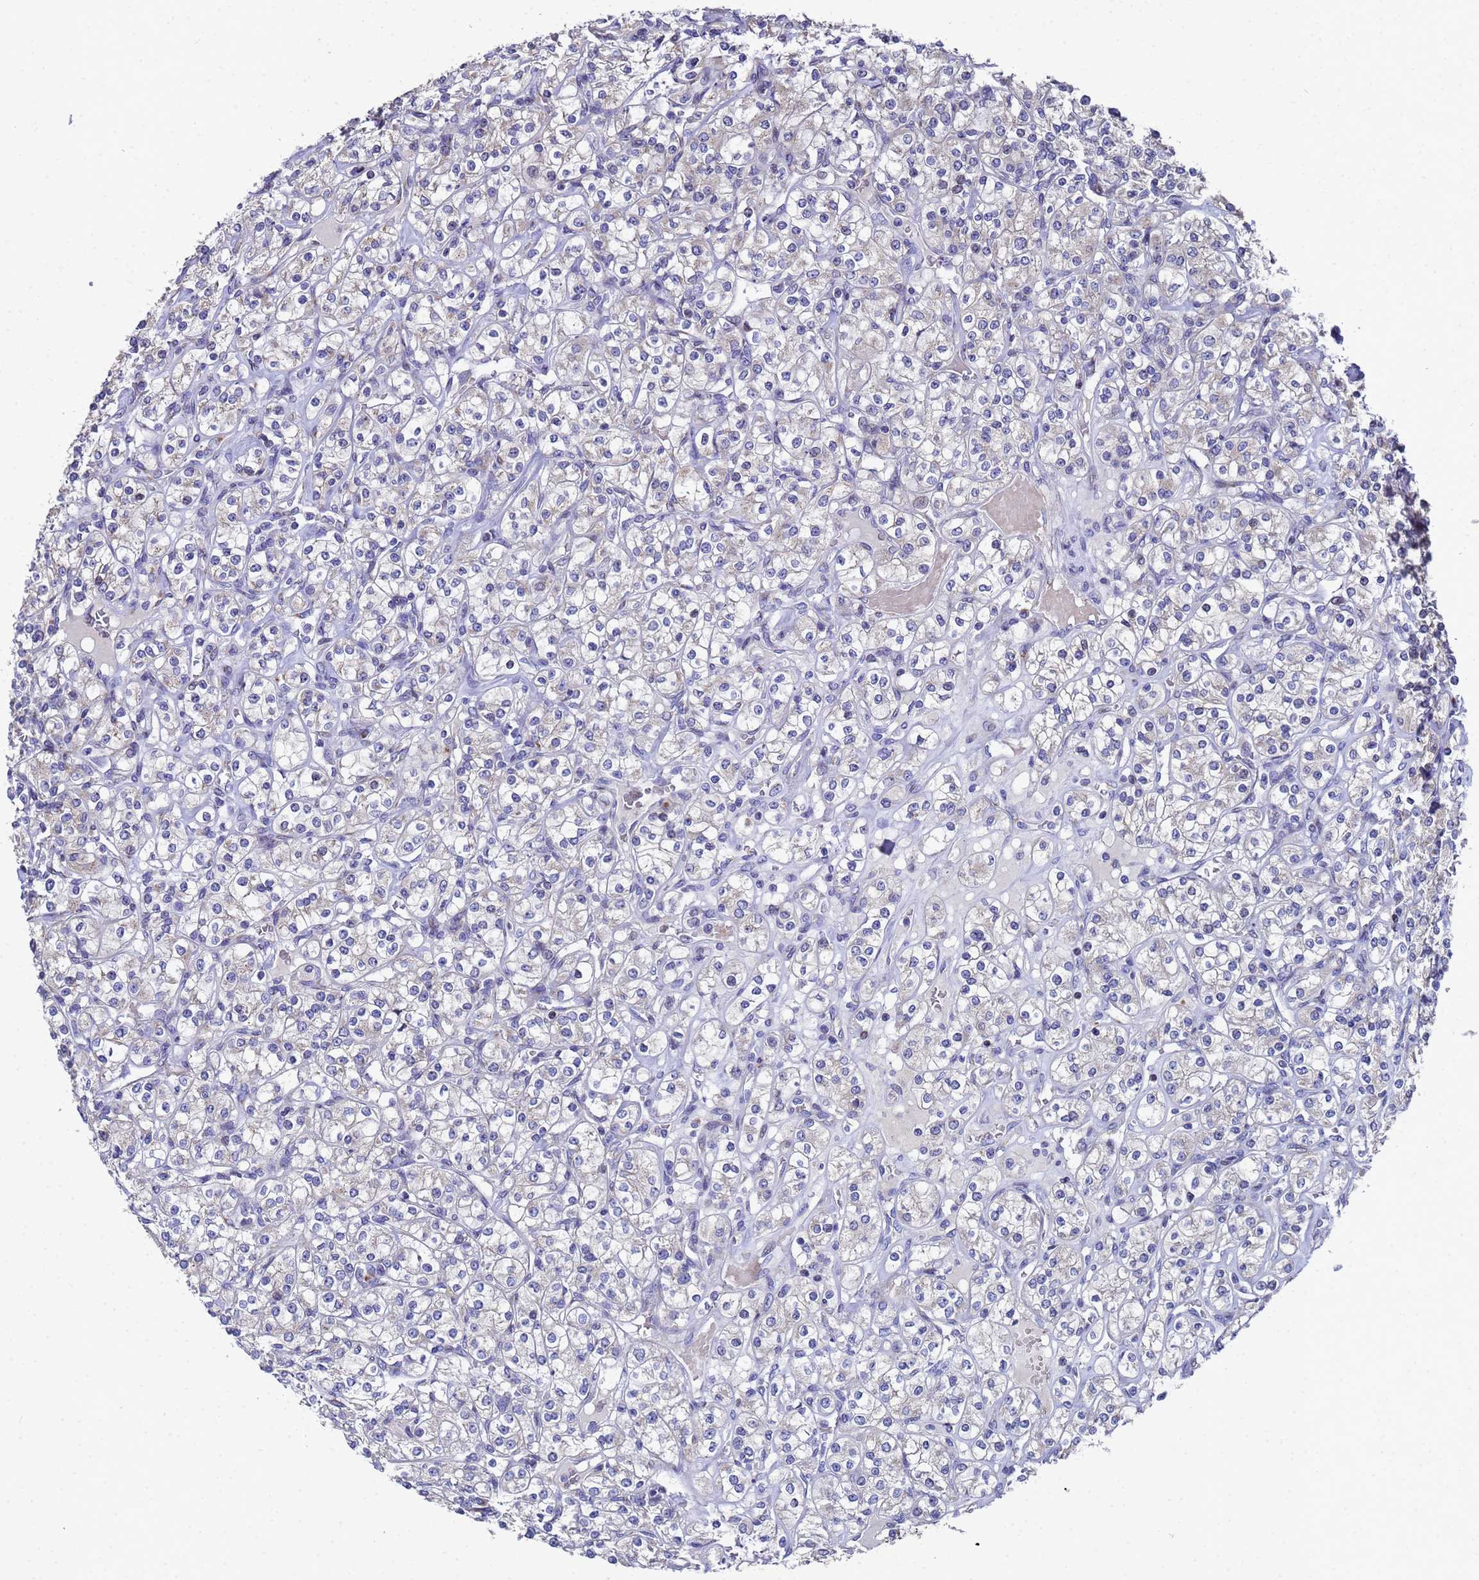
{"staining": {"intensity": "weak", "quantity": "<25%", "location": "cytoplasmic/membranous"}, "tissue": "renal cancer", "cell_type": "Tumor cells", "image_type": "cancer", "snomed": [{"axis": "morphology", "description": "Adenocarcinoma, NOS"}, {"axis": "topography", "description": "Kidney"}], "caption": "An image of human adenocarcinoma (renal) is negative for staining in tumor cells.", "gene": "NSUN6", "patient": {"sex": "male", "age": 77}}